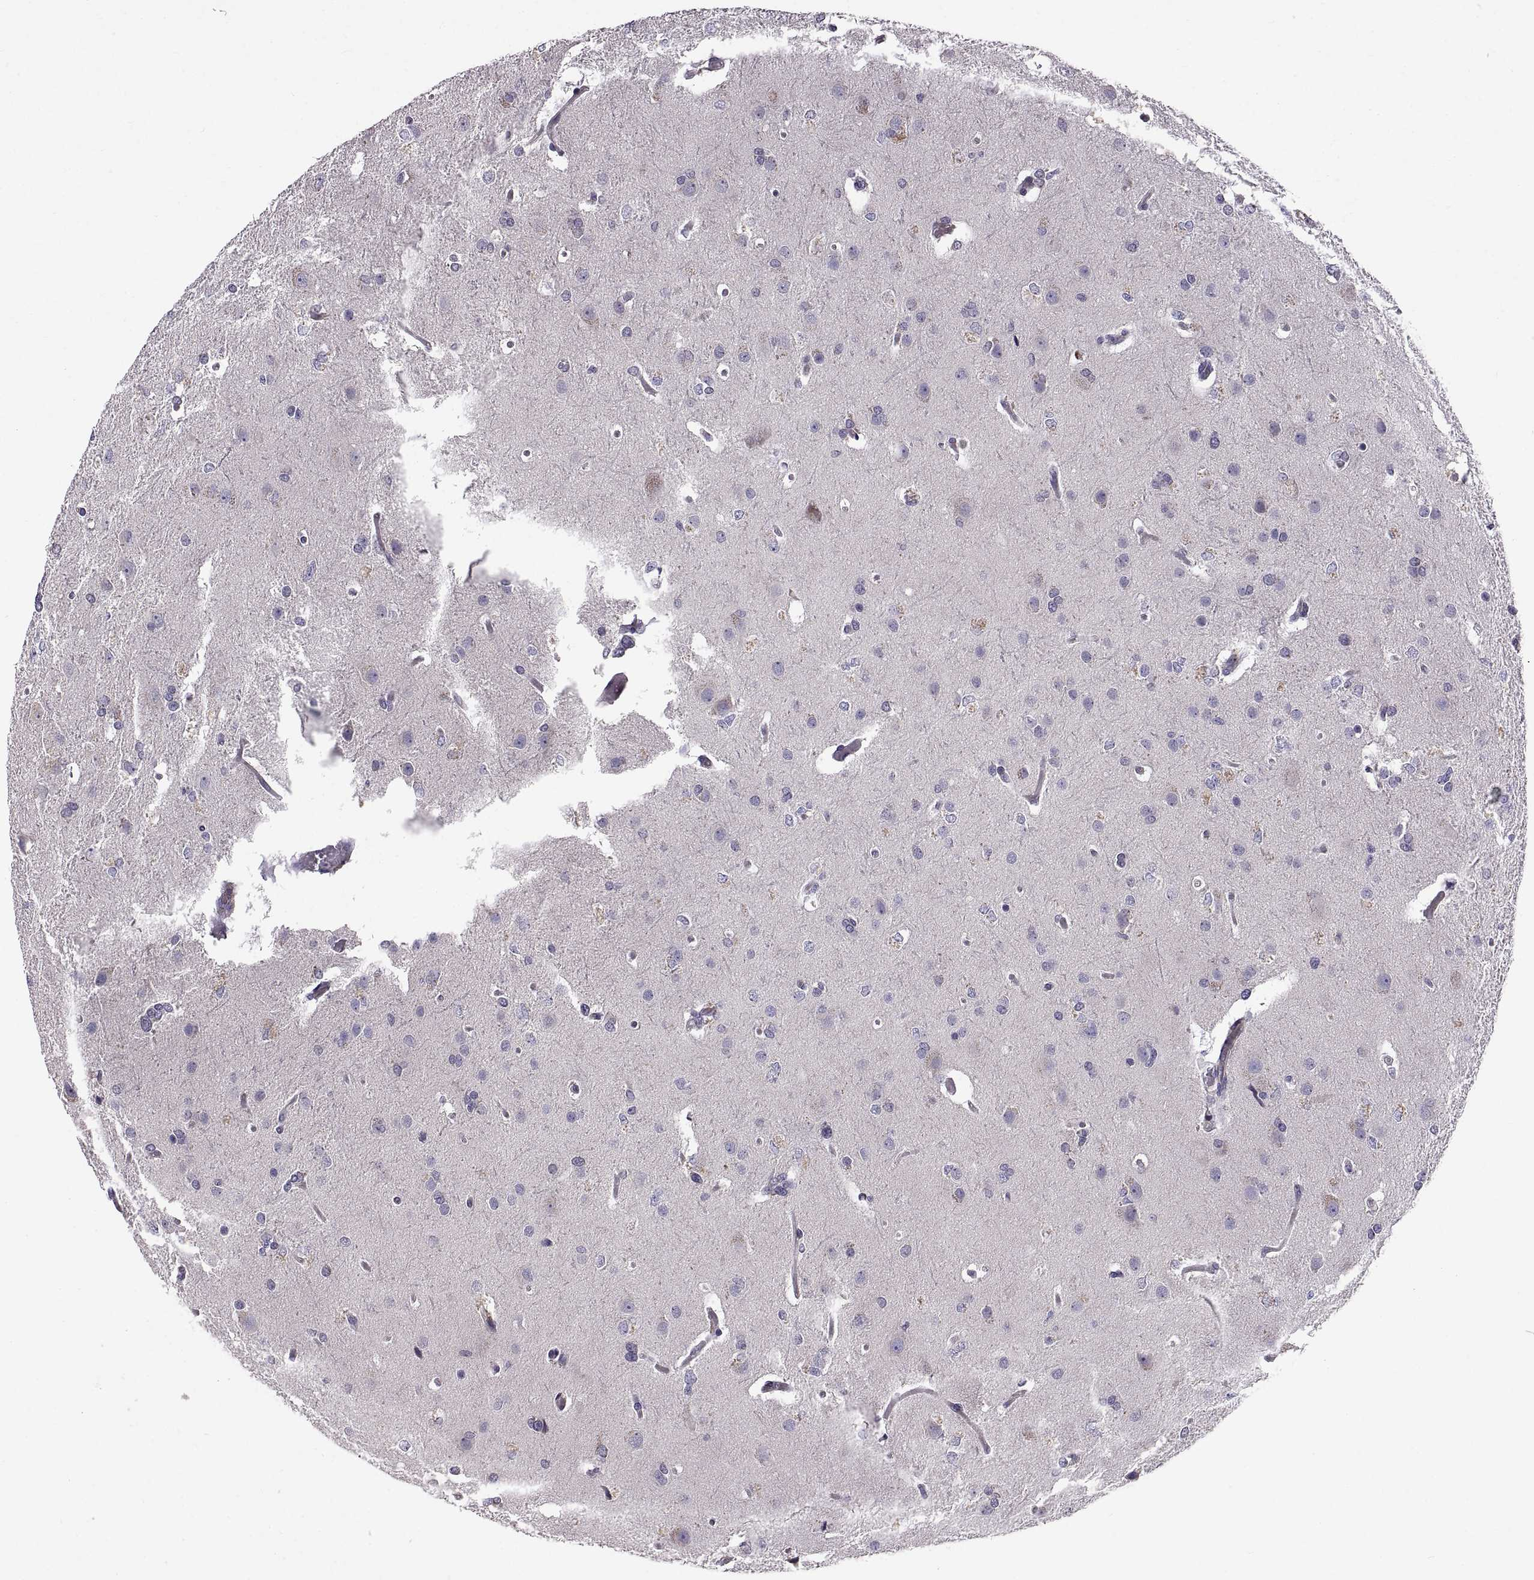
{"staining": {"intensity": "negative", "quantity": "none", "location": "none"}, "tissue": "glioma", "cell_type": "Tumor cells", "image_type": "cancer", "snomed": [{"axis": "morphology", "description": "Glioma, malignant, High grade"}, {"axis": "topography", "description": "Brain"}], "caption": "DAB (3,3'-diaminobenzidine) immunohistochemical staining of high-grade glioma (malignant) displays no significant staining in tumor cells. (Immunohistochemistry, brightfield microscopy, high magnification).", "gene": "PLEKHB2", "patient": {"sex": "male", "age": 68}}